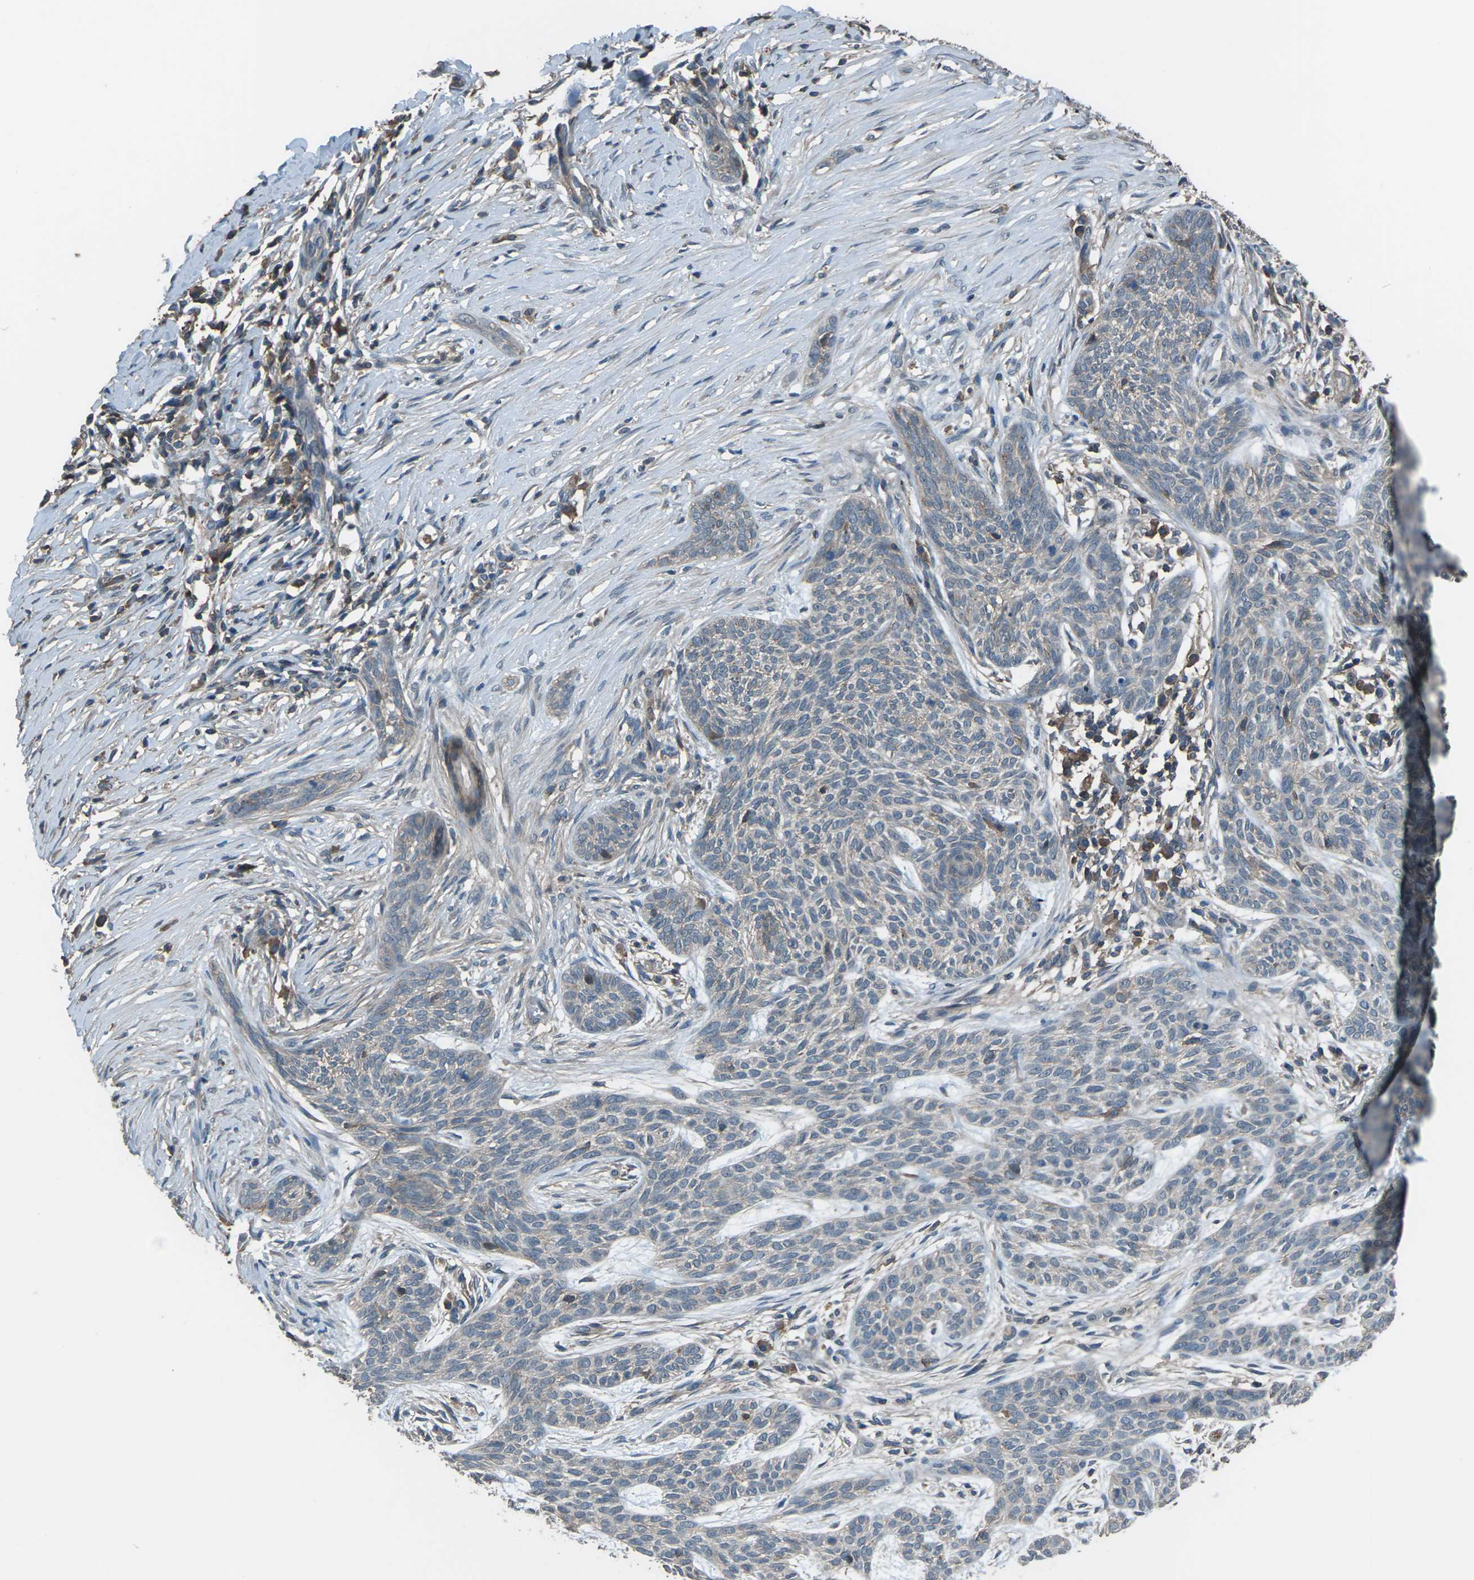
{"staining": {"intensity": "weak", "quantity": "25%-75%", "location": "cytoplasmic/membranous"}, "tissue": "skin cancer", "cell_type": "Tumor cells", "image_type": "cancer", "snomed": [{"axis": "morphology", "description": "Basal cell carcinoma"}, {"axis": "topography", "description": "Skin"}], "caption": "About 25%-75% of tumor cells in human skin cancer (basal cell carcinoma) display weak cytoplasmic/membranous protein positivity as visualized by brown immunohistochemical staining.", "gene": "CMTM4", "patient": {"sex": "female", "age": 59}}